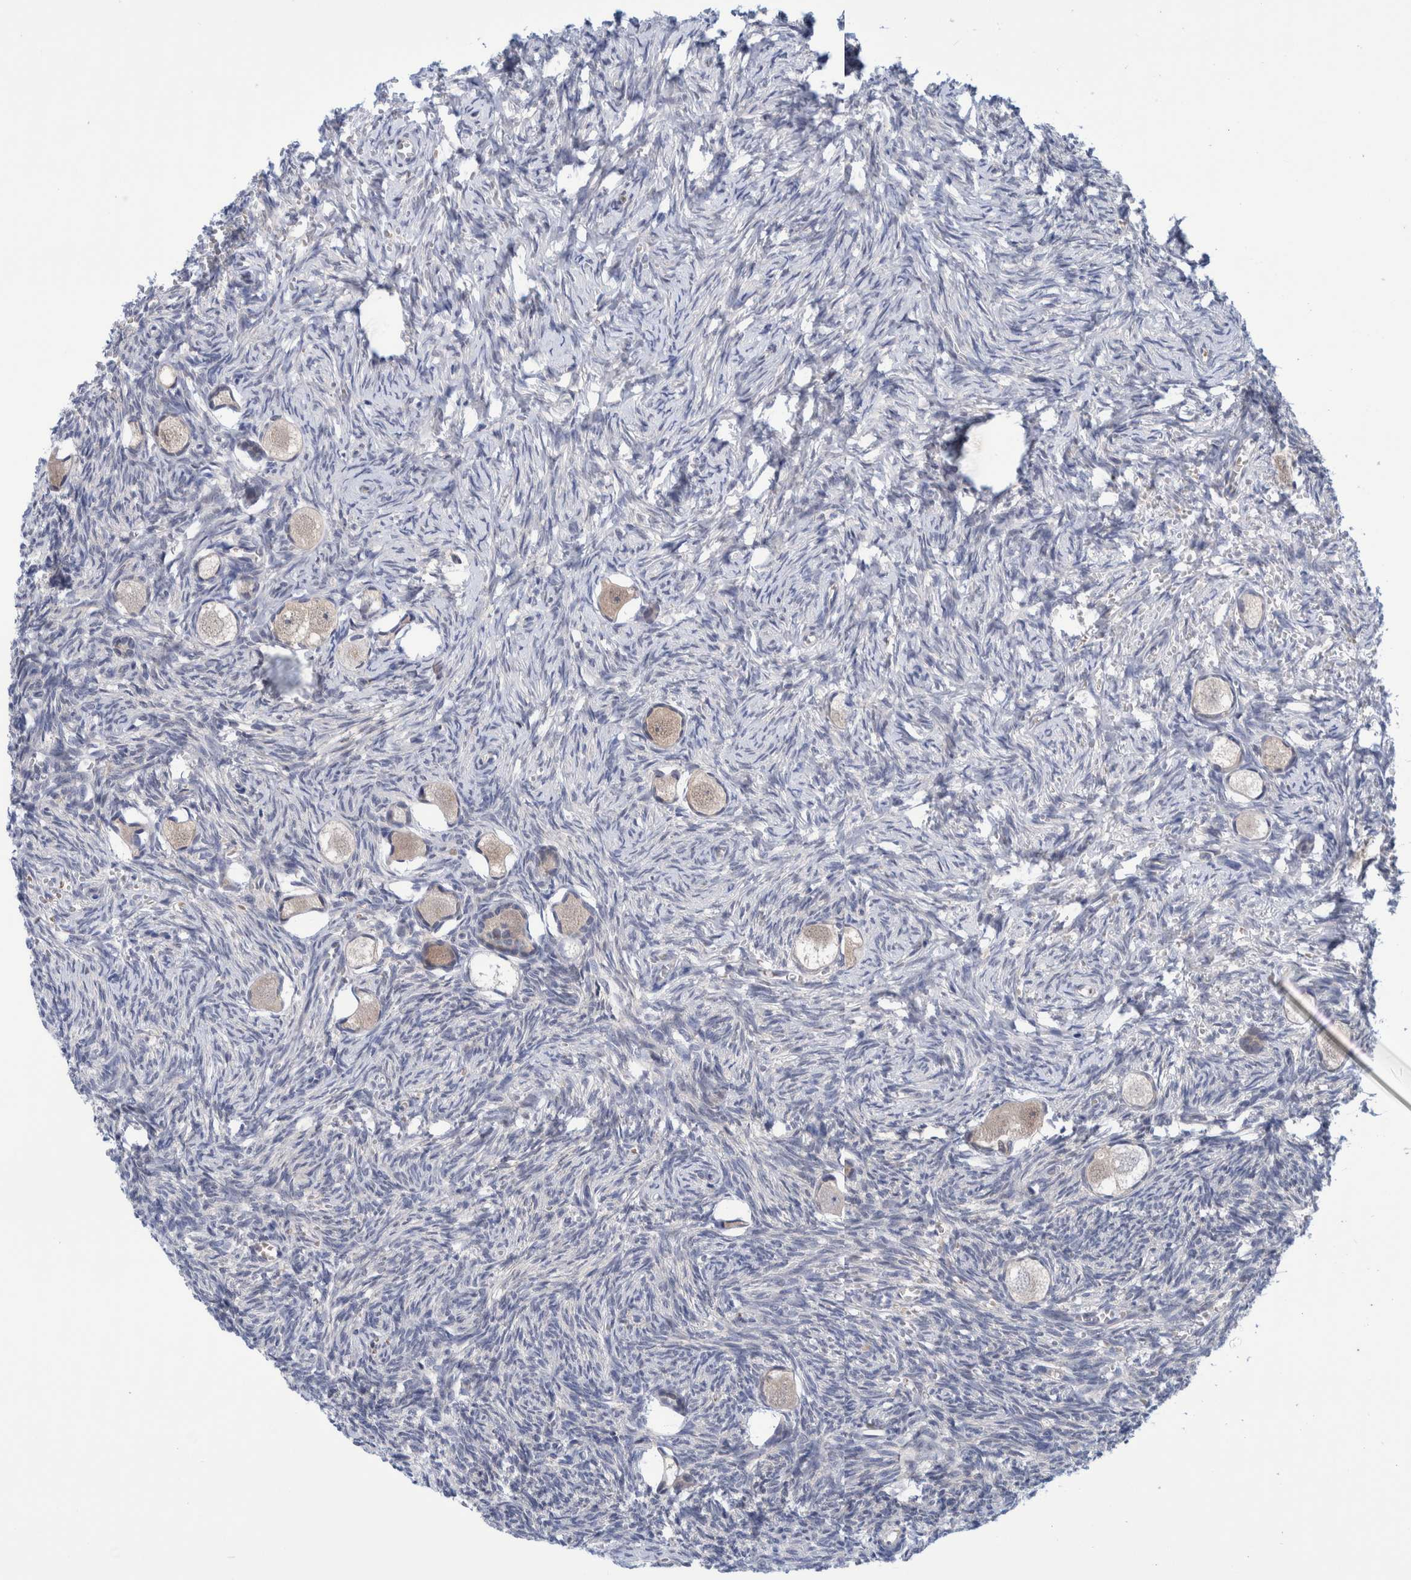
{"staining": {"intensity": "weak", "quantity": ">75%", "location": "cytoplasmic/membranous"}, "tissue": "ovary", "cell_type": "Follicle cells", "image_type": "normal", "snomed": [{"axis": "morphology", "description": "Normal tissue, NOS"}, {"axis": "topography", "description": "Ovary"}], "caption": "Immunohistochemical staining of normal ovary shows weak cytoplasmic/membranous protein staining in approximately >75% of follicle cells. Using DAB (3,3'-diaminobenzidine) (brown) and hematoxylin (blue) stains, captured at high magnification using brightfield microscopy.", "gene": "PFAS", "patient": {"sex": "female", "age": 27}}